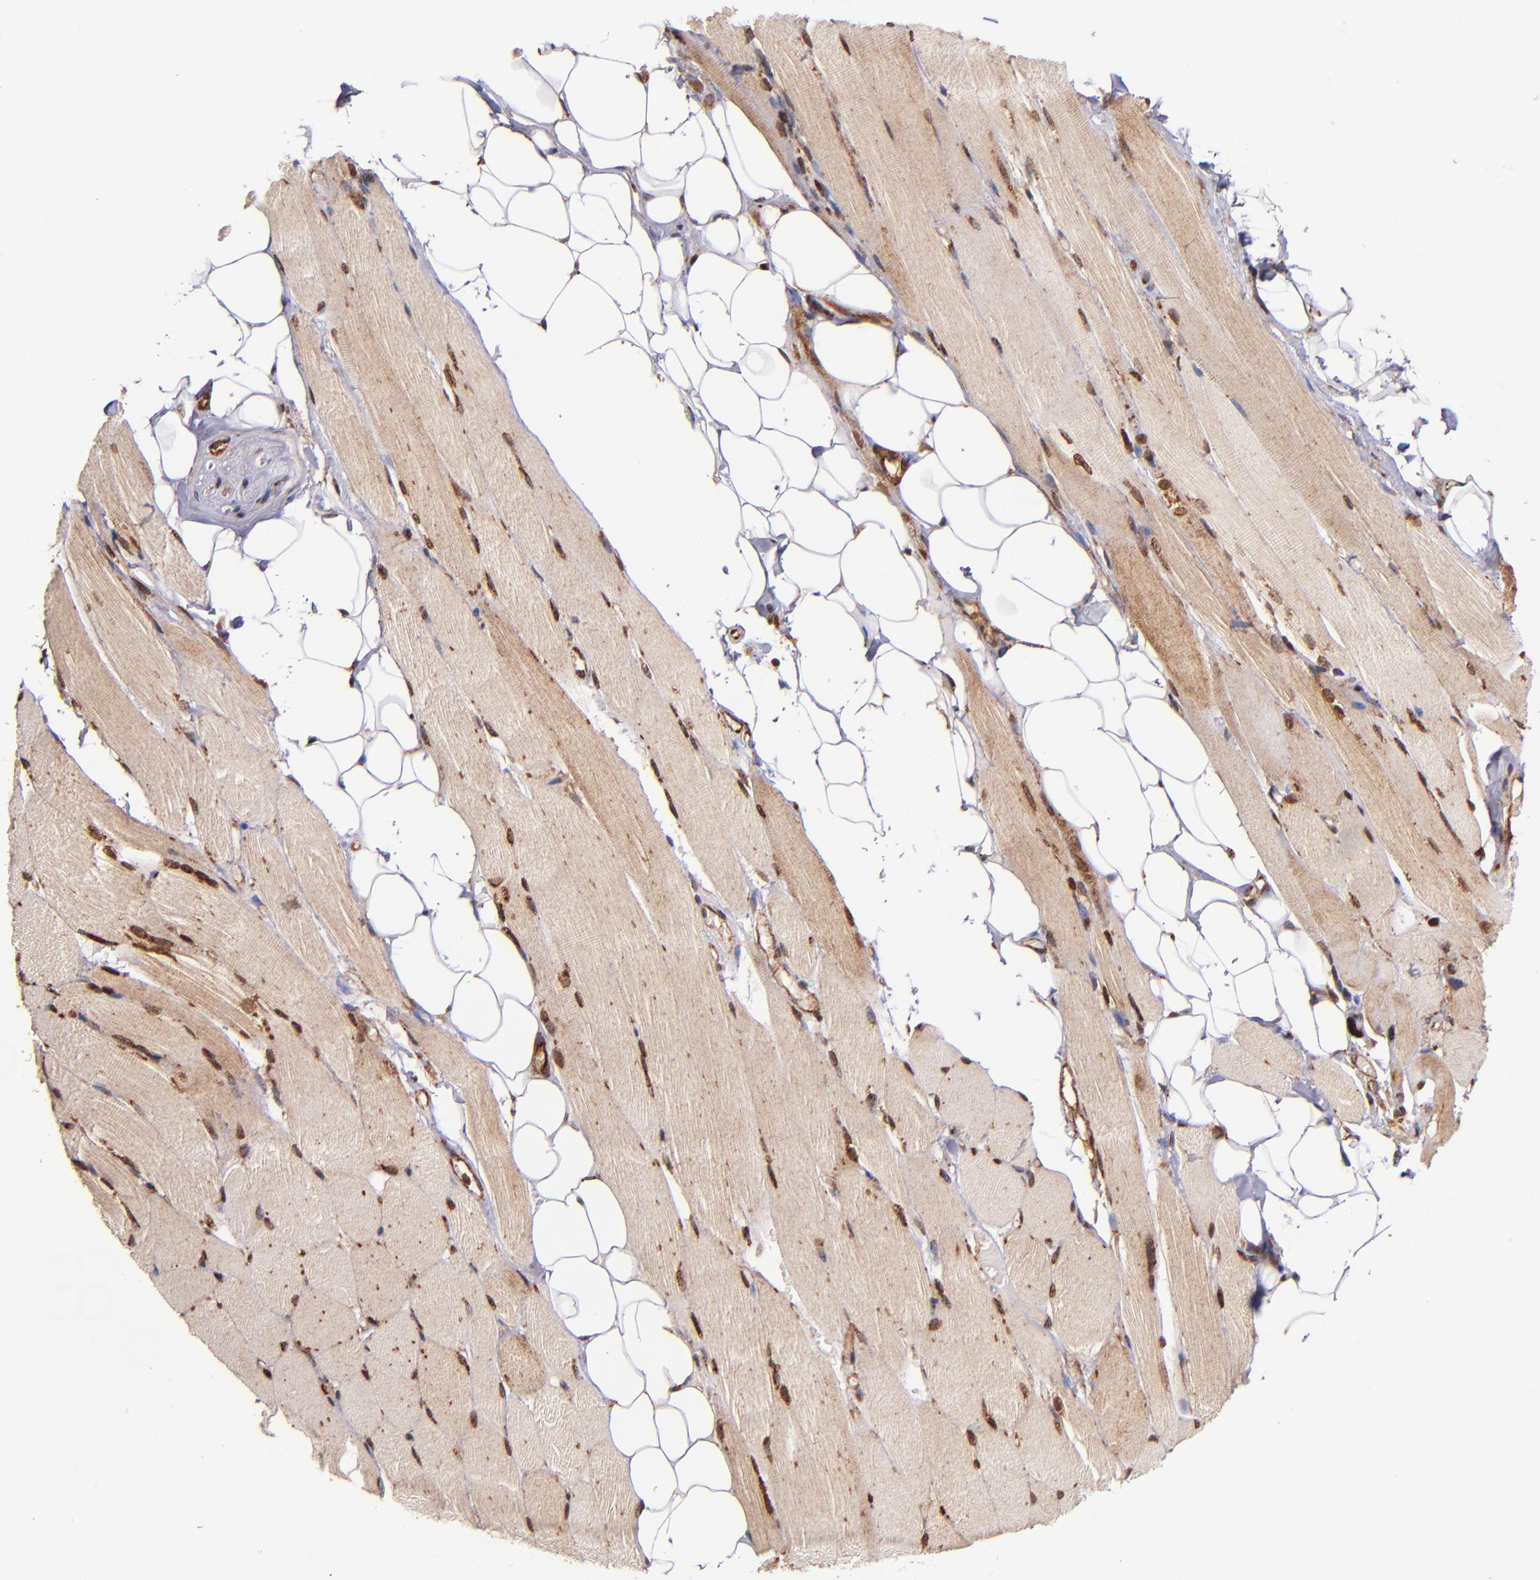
{"staining": {"intensity": "strong", "quantity": ">75%", "location": "cytoplasmic/membranous,nuclear"}, "tissue": "skeletal muscle", "cell_type": "Myocytes", "image_type": "normal", "snomed": [{"axis": "morphology", "description": "Normal tissue, NOS"}, {"axis": "topography", "description": "Skeletal muscle"}, {"axis": "topography", "description": "Peripheral nerve tissue"}], "caption": "IHC (DAB) staining of normal skeletal muscle reveals strong cytoplasmic/membranous,nuclear protein expression in approximately >75% of myocytes. The protein is stained brown, and the nuclei are stained in blue (DAB (3,3'-diaminobenzidine) IHC with brightfield microscopy, high magnification).", "gene": "STX8", "patient": {"sex": "female", "age": 84}}